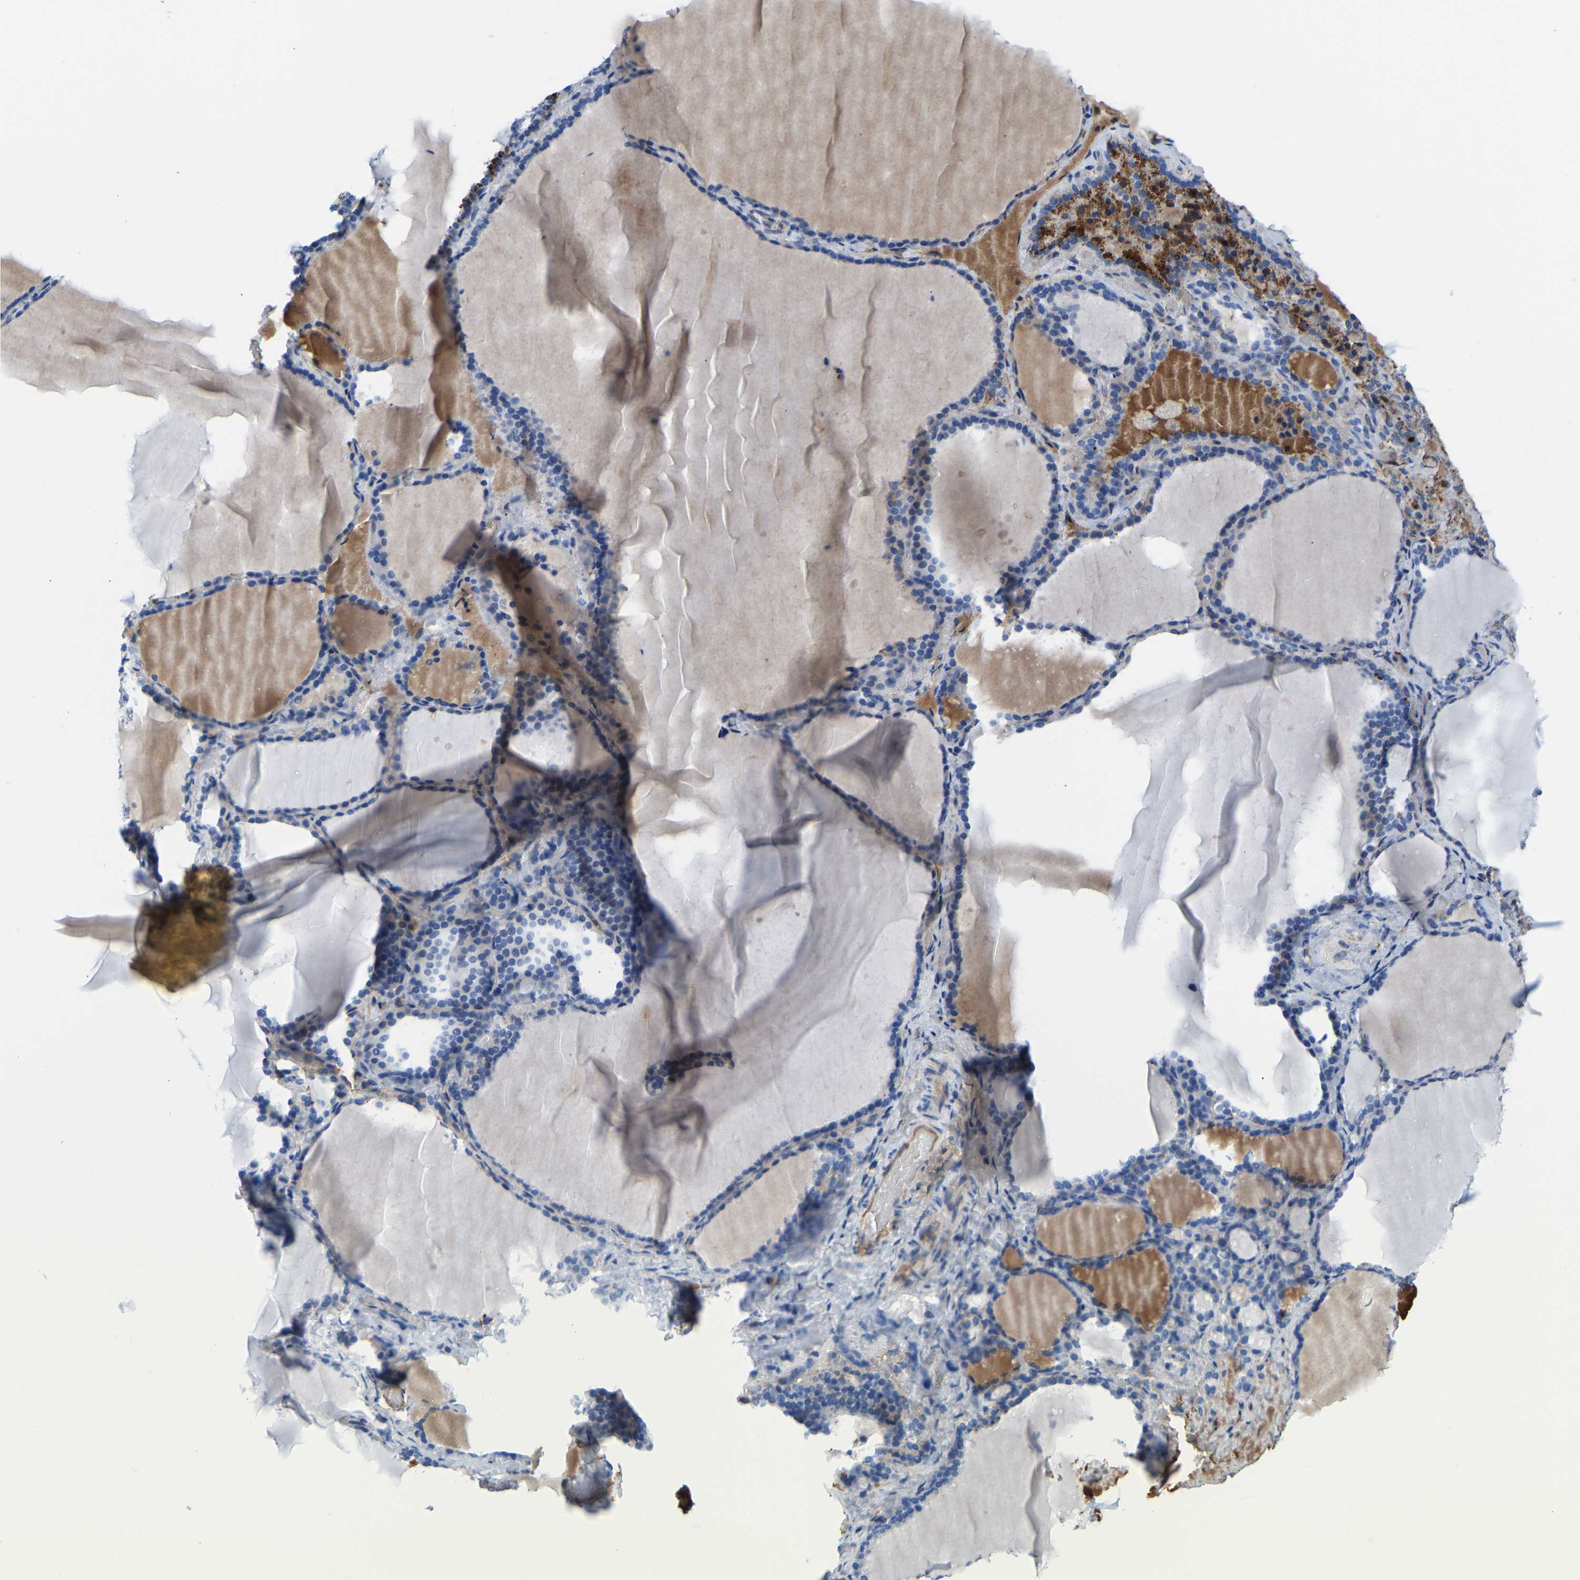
{"staining": {"intensity": "negative", "quantity": "none", "location": "none"}, "tissue": "thyroid gland", "cell_type": "Glandular cells", "image_type": "normal", "snomed": [{"axis": "morphology", "description": "Normal tissue, NOS"}, {"axis": "topography", "description": "Thyroid gland"}], "caption": "Normal thyroid gland was stained to show a protein in brown. There is no significant expression in glandular cells.", "gene": "HSPG2", "patient": {"sex": "female", "age": 28}}